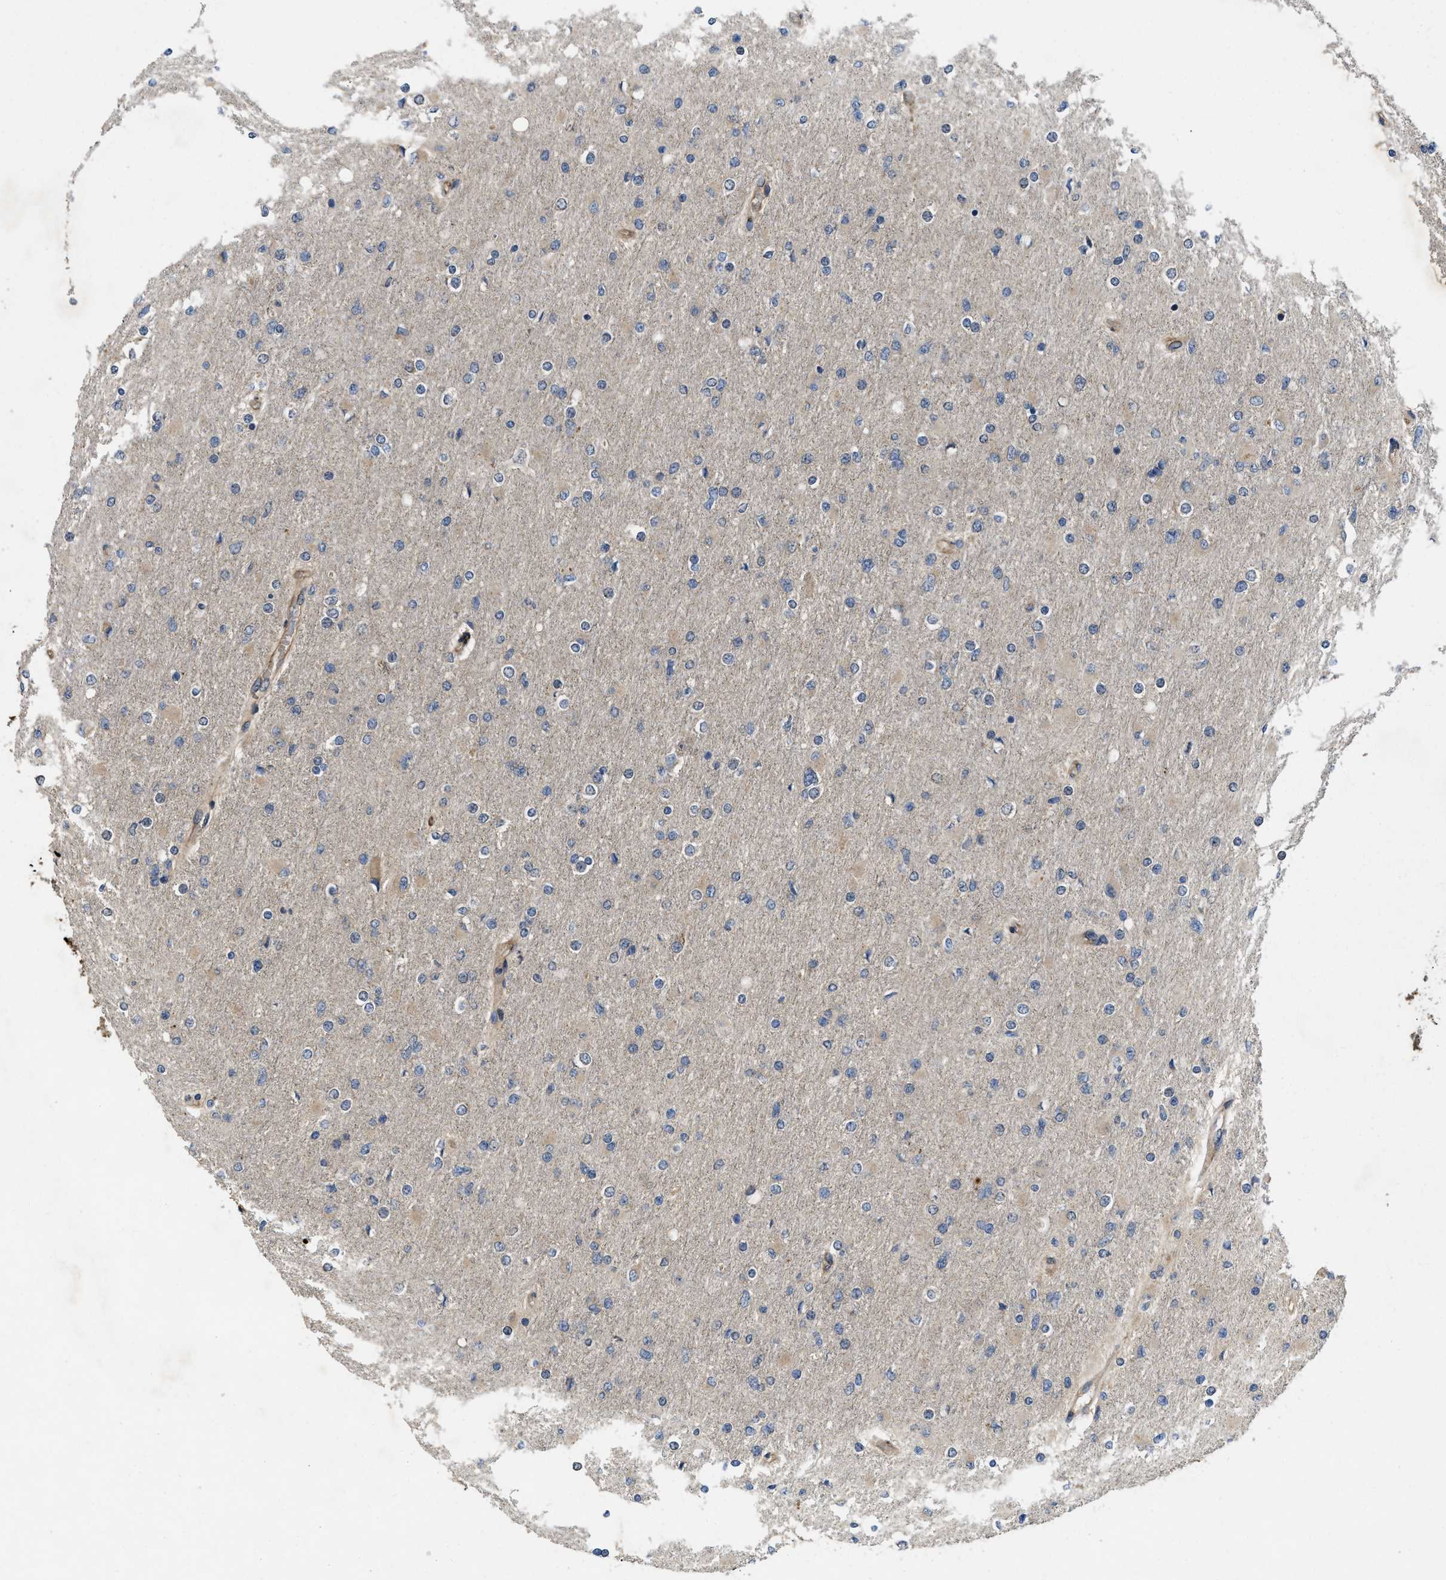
{"staining": {"intensity": "negative", "quantity": "none", "location": "none"}, "tissue": "glioma", "cell_type": "Tumor cells", "image_type": "cancer", "snomed": [{"axis": "morphology", "description": "Glioma, malignant, High grade"}, {"axis": "topography", "description": "Cerebral cortex"}], "caption": "Immunohistochemistry histopathology image of human glioma stained for a protein (brown), which exhibits no staining in tumor cells.", "gene": "HSPA12B", "patient": {"sex": "female", "age": 36}}